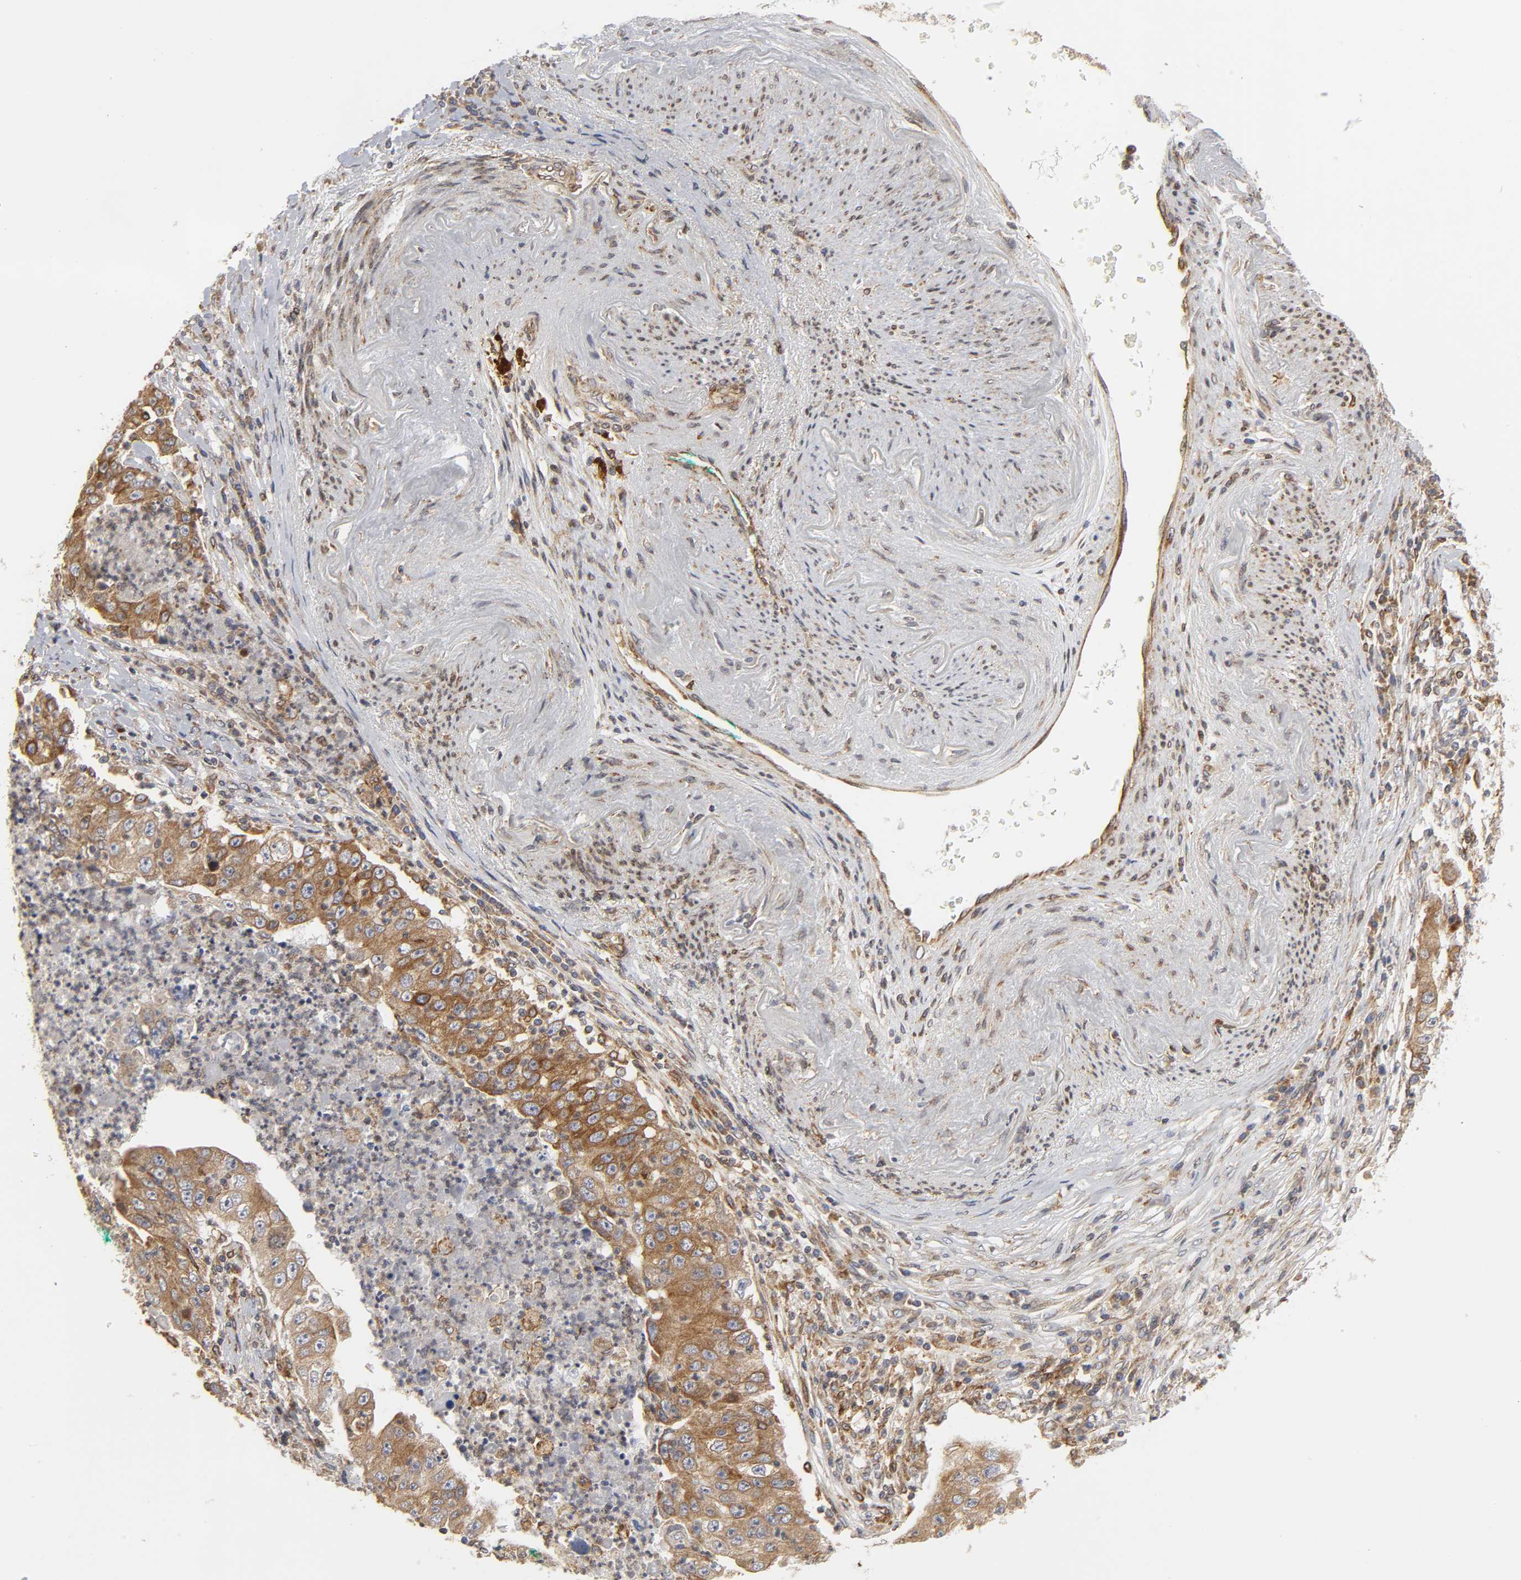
{"staining": {"intensity": "moderate", "quantity": ">75%", "location": "cytoplasmic/membranous"}, "tissue": "lung cancer", "cell_type": "Tumor cells", "image_type": "cancer", "snomed": [{"axis": "morphology", "description": "Squamous cell carcinoma, NOS"}, {"axis": "topography", "description": "Lung"}], "caption": "DAB (3,3'-diaminobenzidine) immunohistochemical staining of lung squamous cell carcinoma shows moderate cytoplasmic/membranous protein staining in about >75% of tumor cells.", "gene": "POR", "patient": {"sex": "male", "age": 64}}